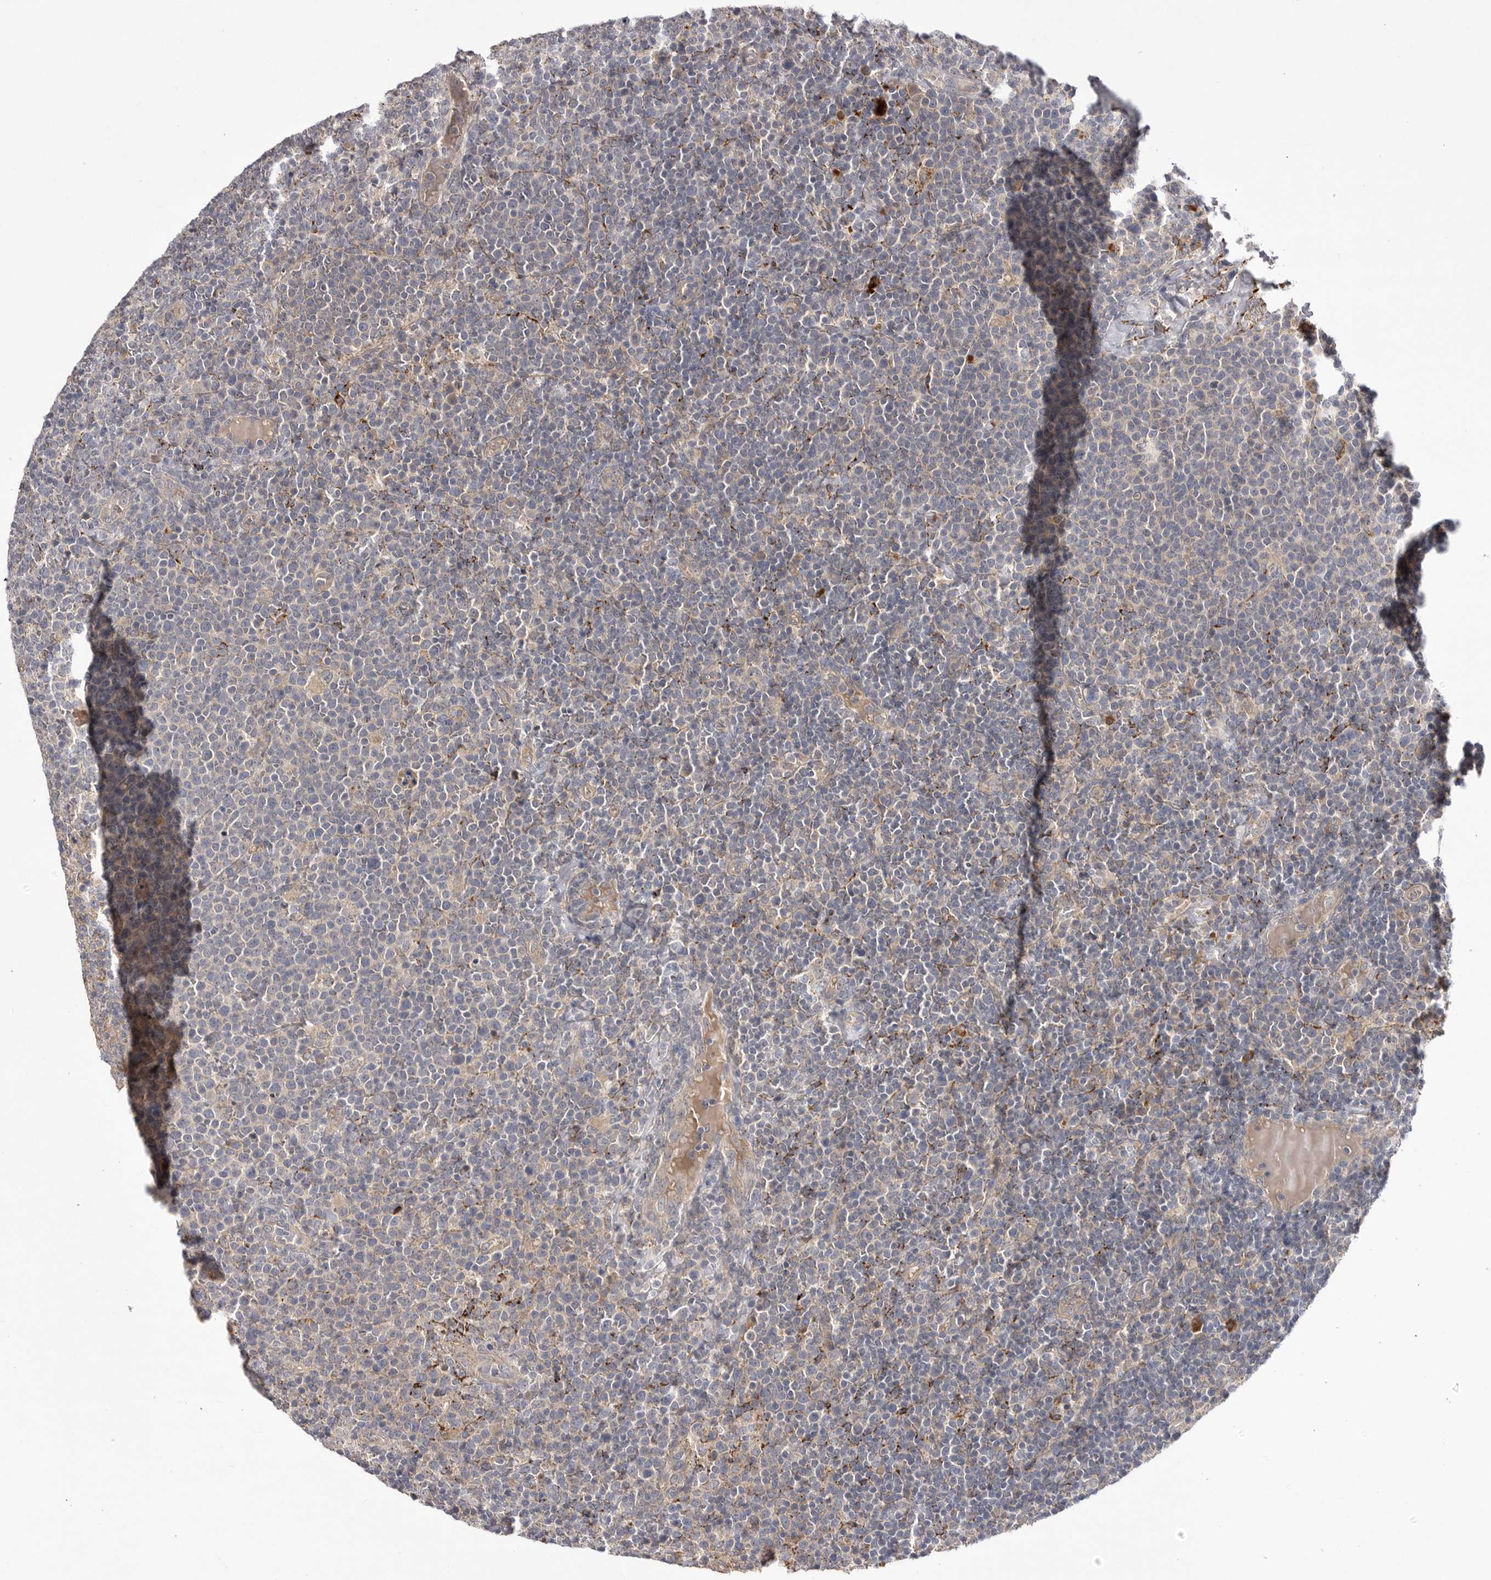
{"staining": {"intensity": "negative", "quantity": "none", "location": "none"}, "tissue": "lymphoma", "cell_type": "Tumor cells", "image_type": "cancer", "snomed": [{"axis": "morphology", "description": "Malignant lymphoma, non-Hodgkin's type, High grade"}, {"axis": "topography", "description": "Lymph node"}], "caption": "Tumor cells show no significant staining in lymphoma.", "gene": "DHDDS", "patient": {"sex": "male", "age": 61}}